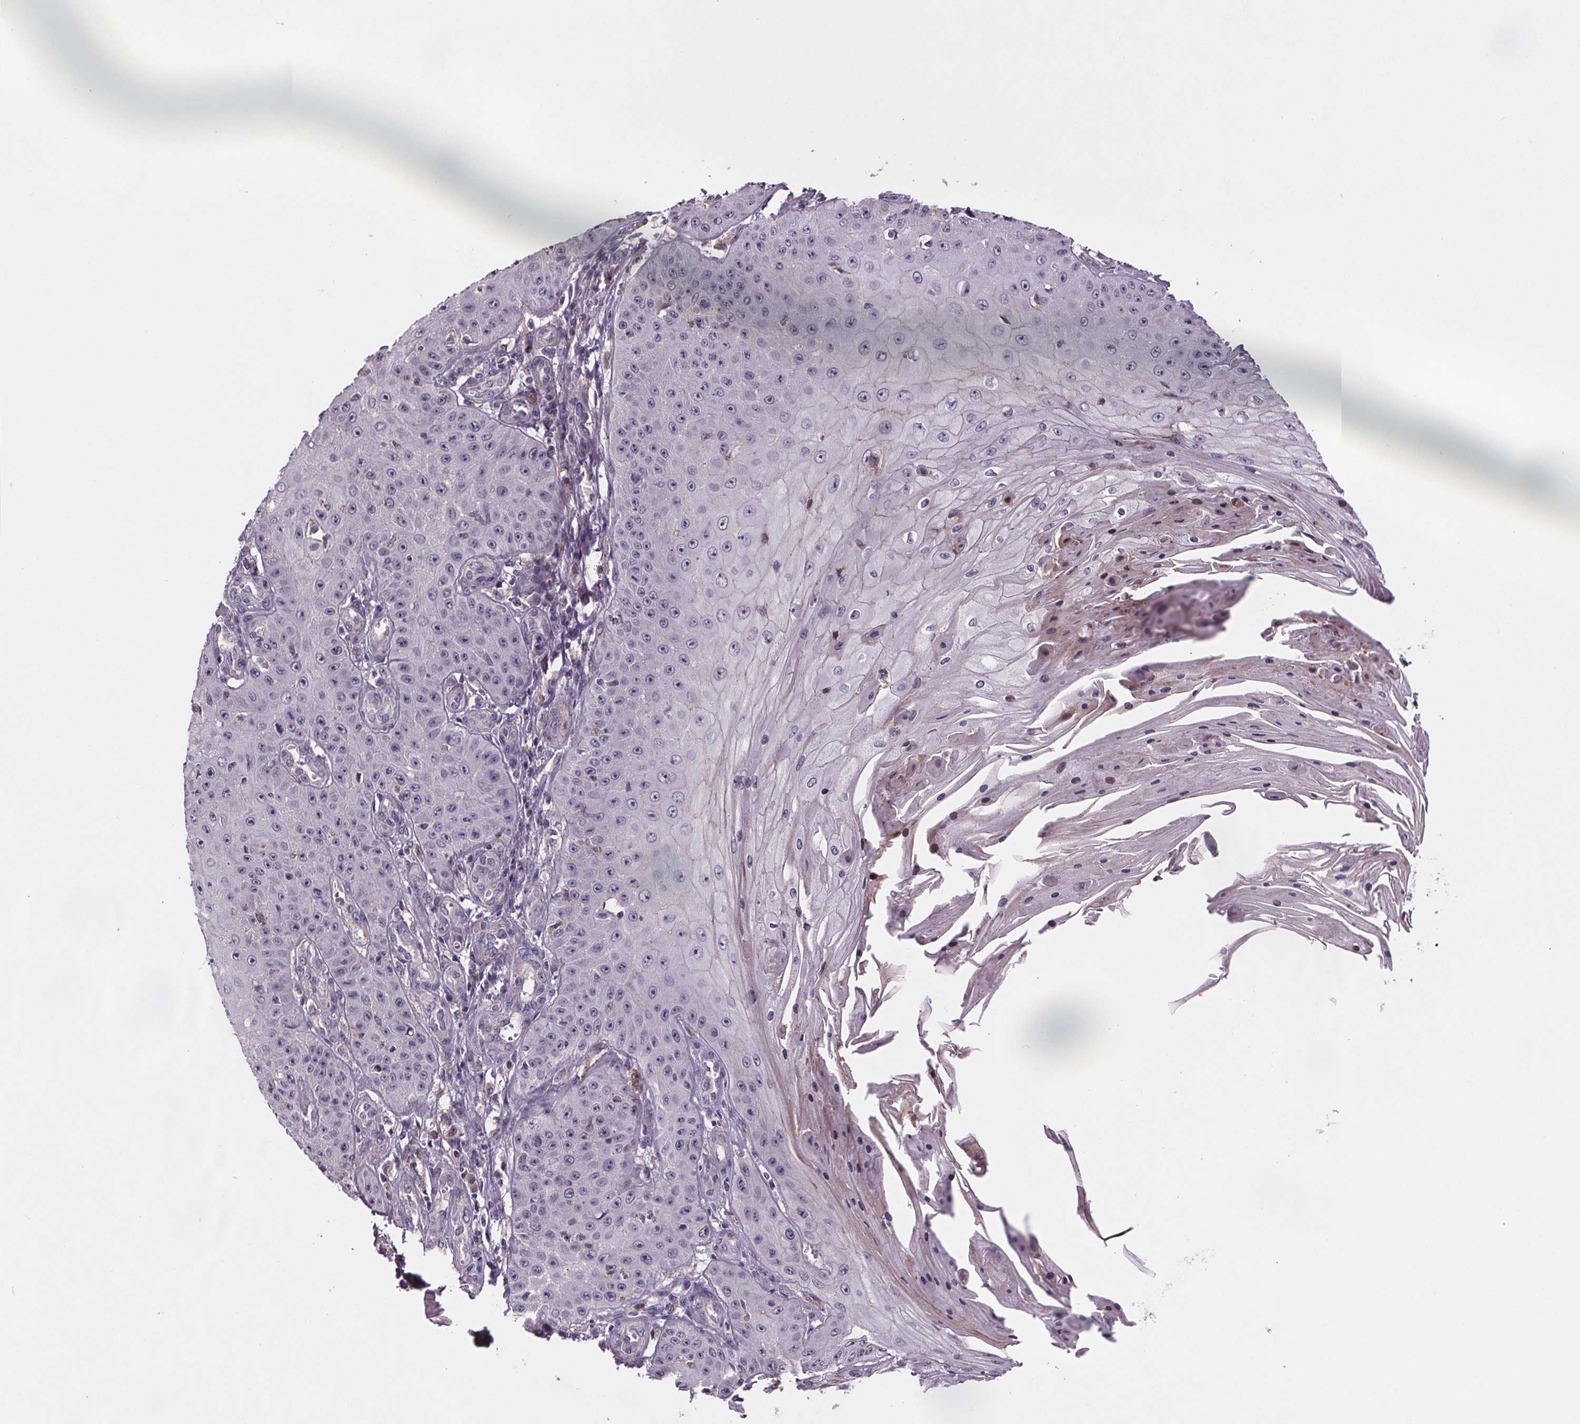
{"staining": {"intensity": "negative", "quantity": "none", "location": "none"}, "tissue": "skin cancer", "cell_type": "Tumor cells", "image_type": "cancer", "snomed": [{"axis": "morphology", "description": "Squamous cell carcinoma, NOS"}, {"axis": "topography", "description": "Skin"}], "caption": "Skin cancer (squamous cell carcinoma) was stained to show a protein in brown. There is no significant staining in tumor cells.", "gene": "CLN3", "patient": {"sex": "male", "age": 70}}